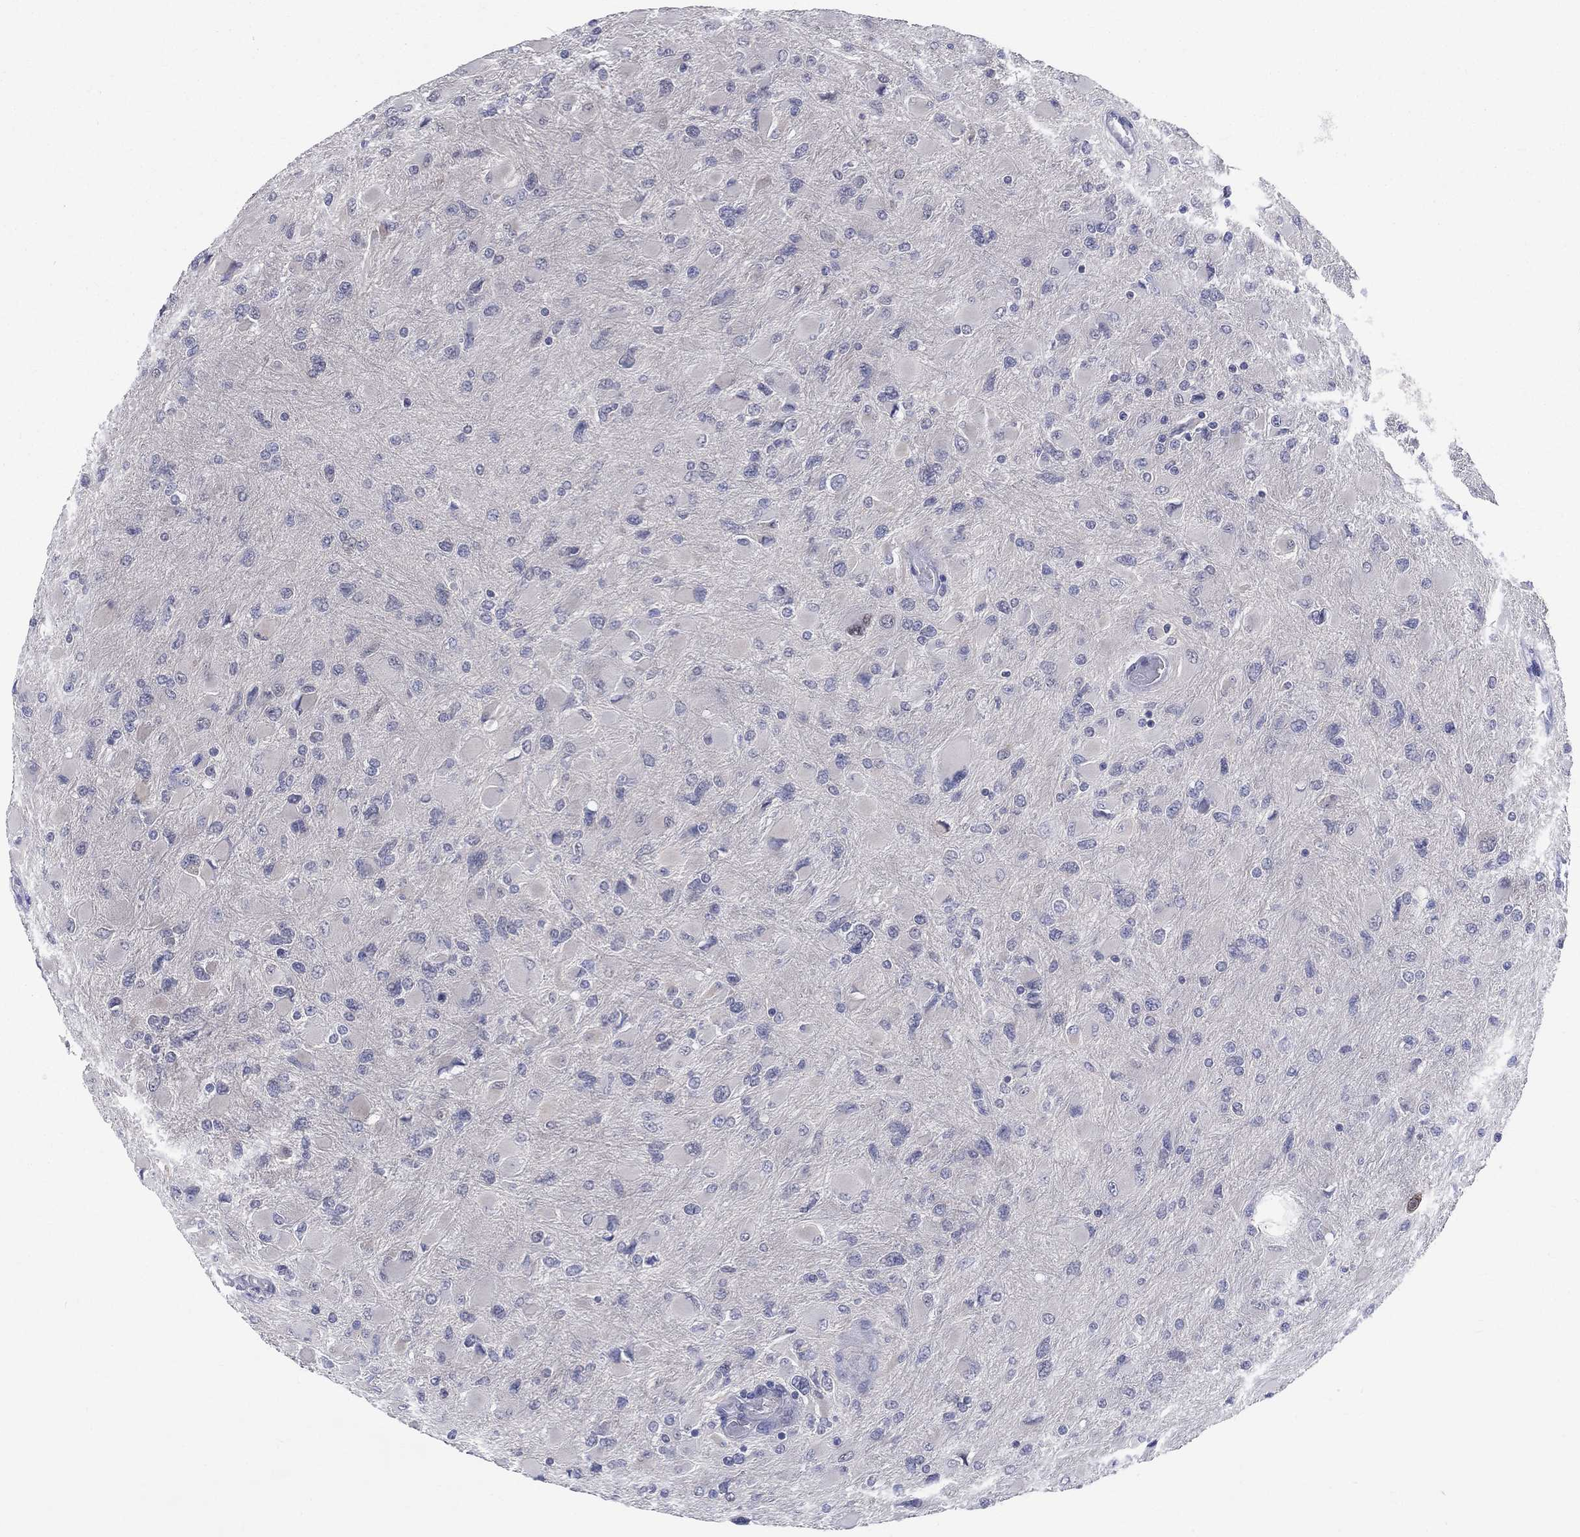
{"staining": {"intensity": "negative", "quantity": "none", "location": "none"}, "tissue": "glioma", "cell_type": "Tumor cells", "image_type": "cancer", "snomed": [{"axis": "morphology", "description": "Glioma, malignant, High grade"}, {"axis": "topography", "description": "Cerebral cortex"}], "caption": "Micrograph shows no protein expression in tumor cells of glioma tissue.", "gene": "DLG4", "patient": {"sex": "female", "age": 36}}